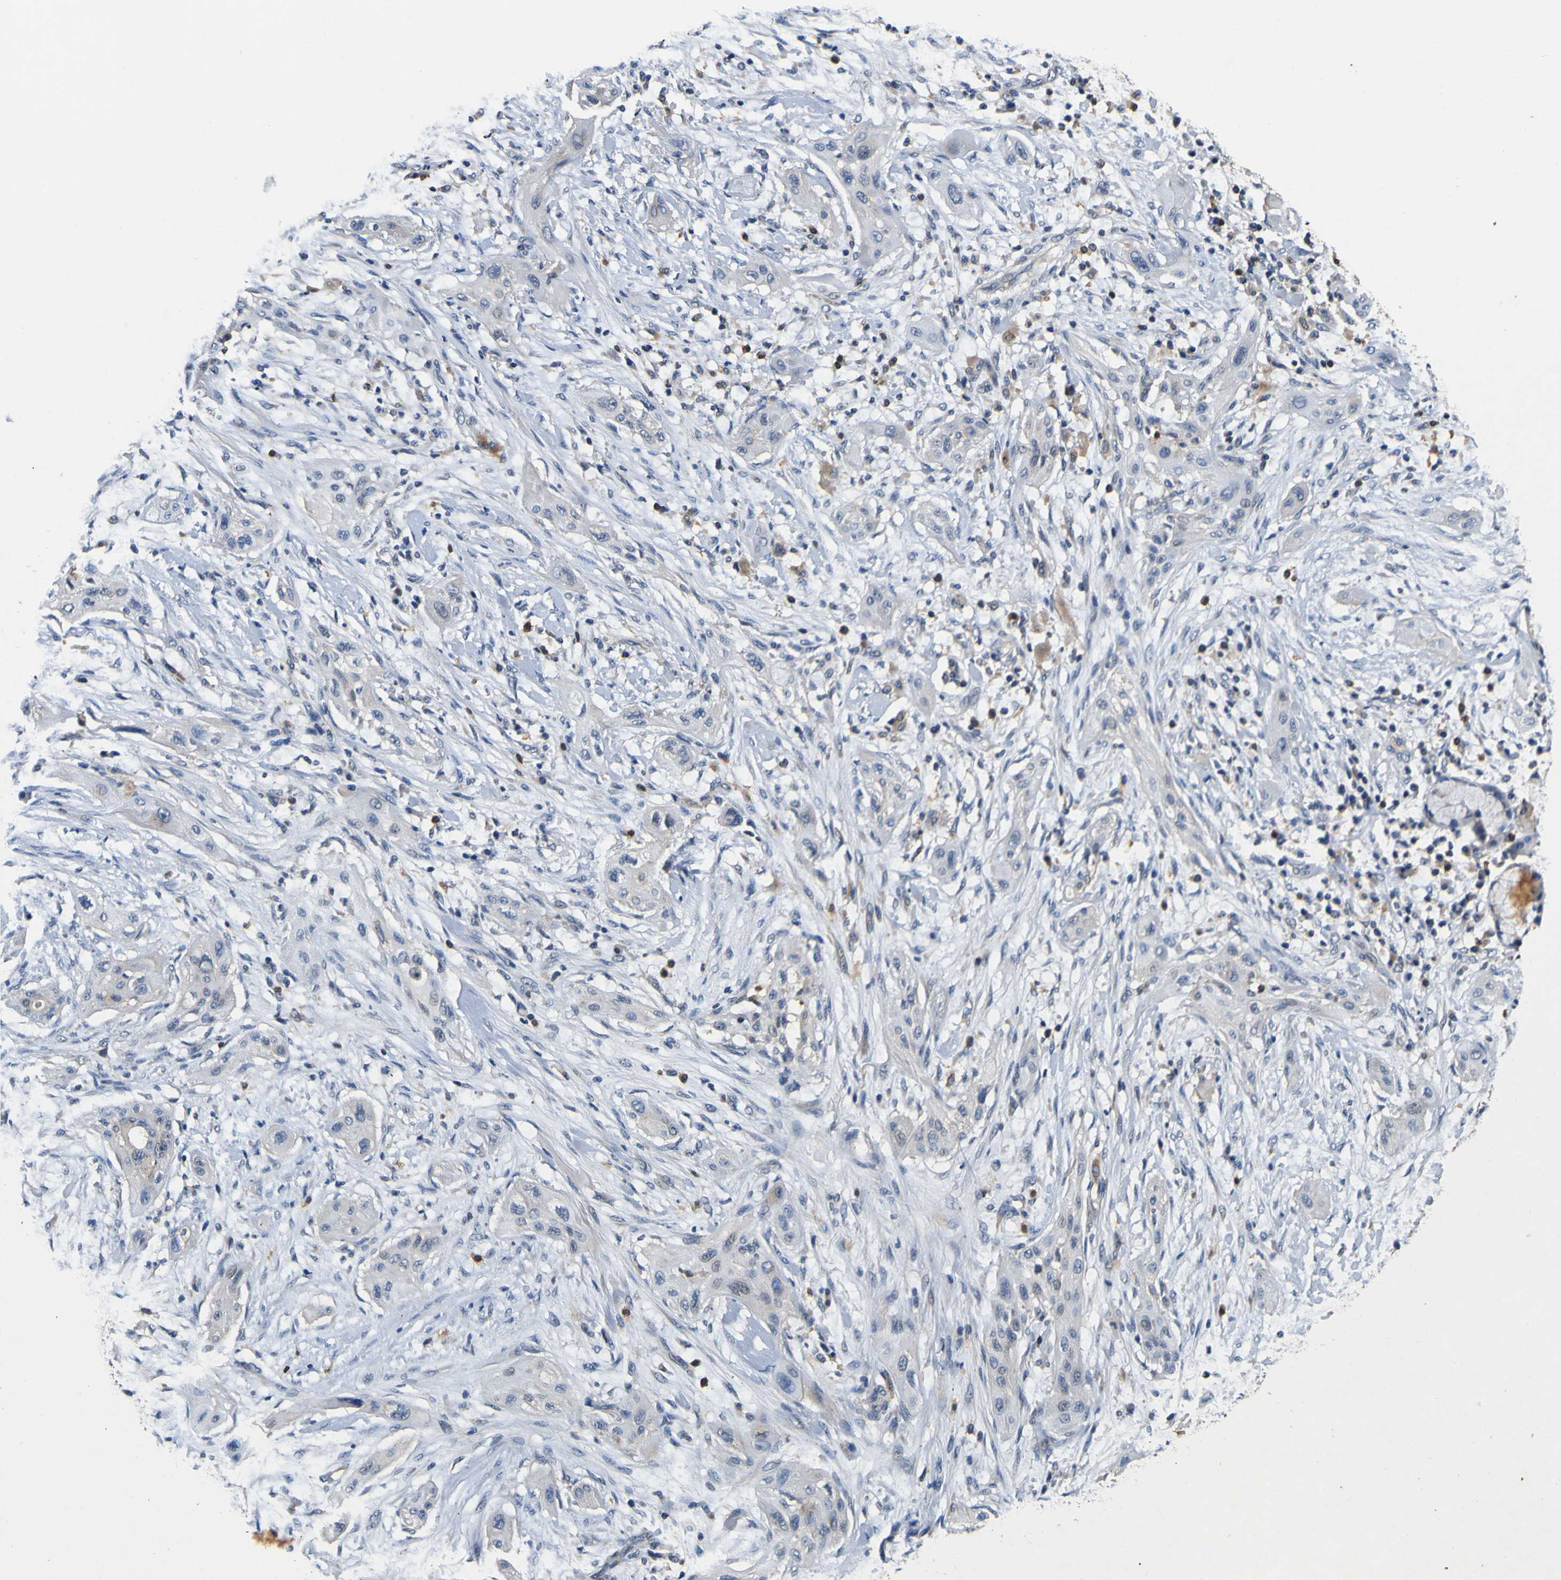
{"staining": {"intensity": "weak", "quantity": "25%-75%", "location": "cytoplasmic/membranous"}, "tissue": "lung cancer", "cell_type": "Tumor cells", "image_type": "cancer", "snomed": [{"axis": "morphology", "description": "Squamous cell carcinoma, NOS"}, {"axis": "topography", "description": "Lung"}], "caption": "Human squamous cell carcinoma (lung) stained with a protein marker exhibits weak staining in tumor cells.", "gene": "TNIK", "patient": {"sex": "female", "age": 47}}